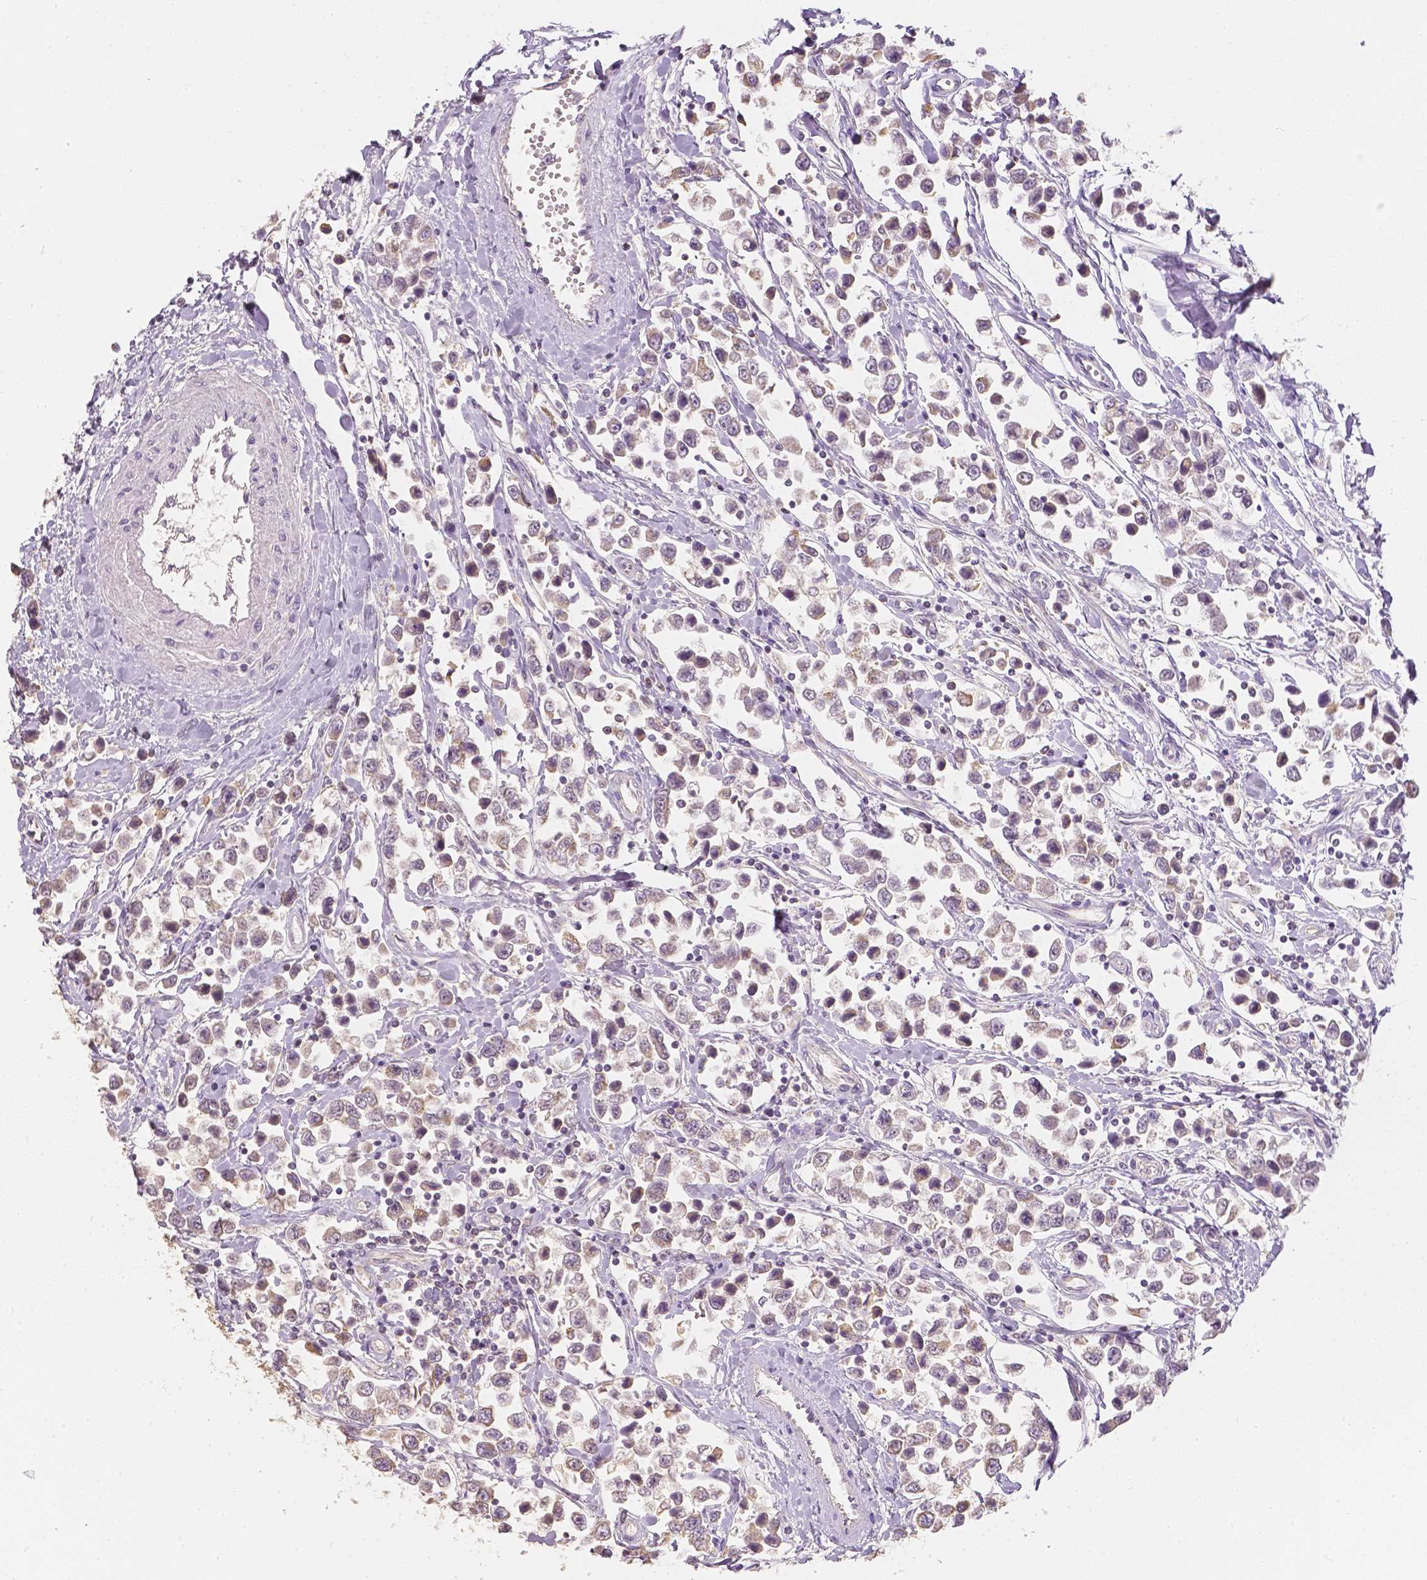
{"staining": {"intensity": "weak", "quantity": ">75%", "location": "cytoplasmic/membranous"}, "tissue": "testis cancer", "cell_type": "Tumor cells", "image_type": "cancer", "snomed": [{"axis": "morphology", "description": "Seminoma, NOS"}, {"axis": "topography", "description": "Testis"}], "caption": "Tumor cells reveal weak cytoplasmic/membranous positivity in approximately >75% of cells in seminoma (testis).", "gene": "NVL", "patient": {"sex": "male", "age": 34}}